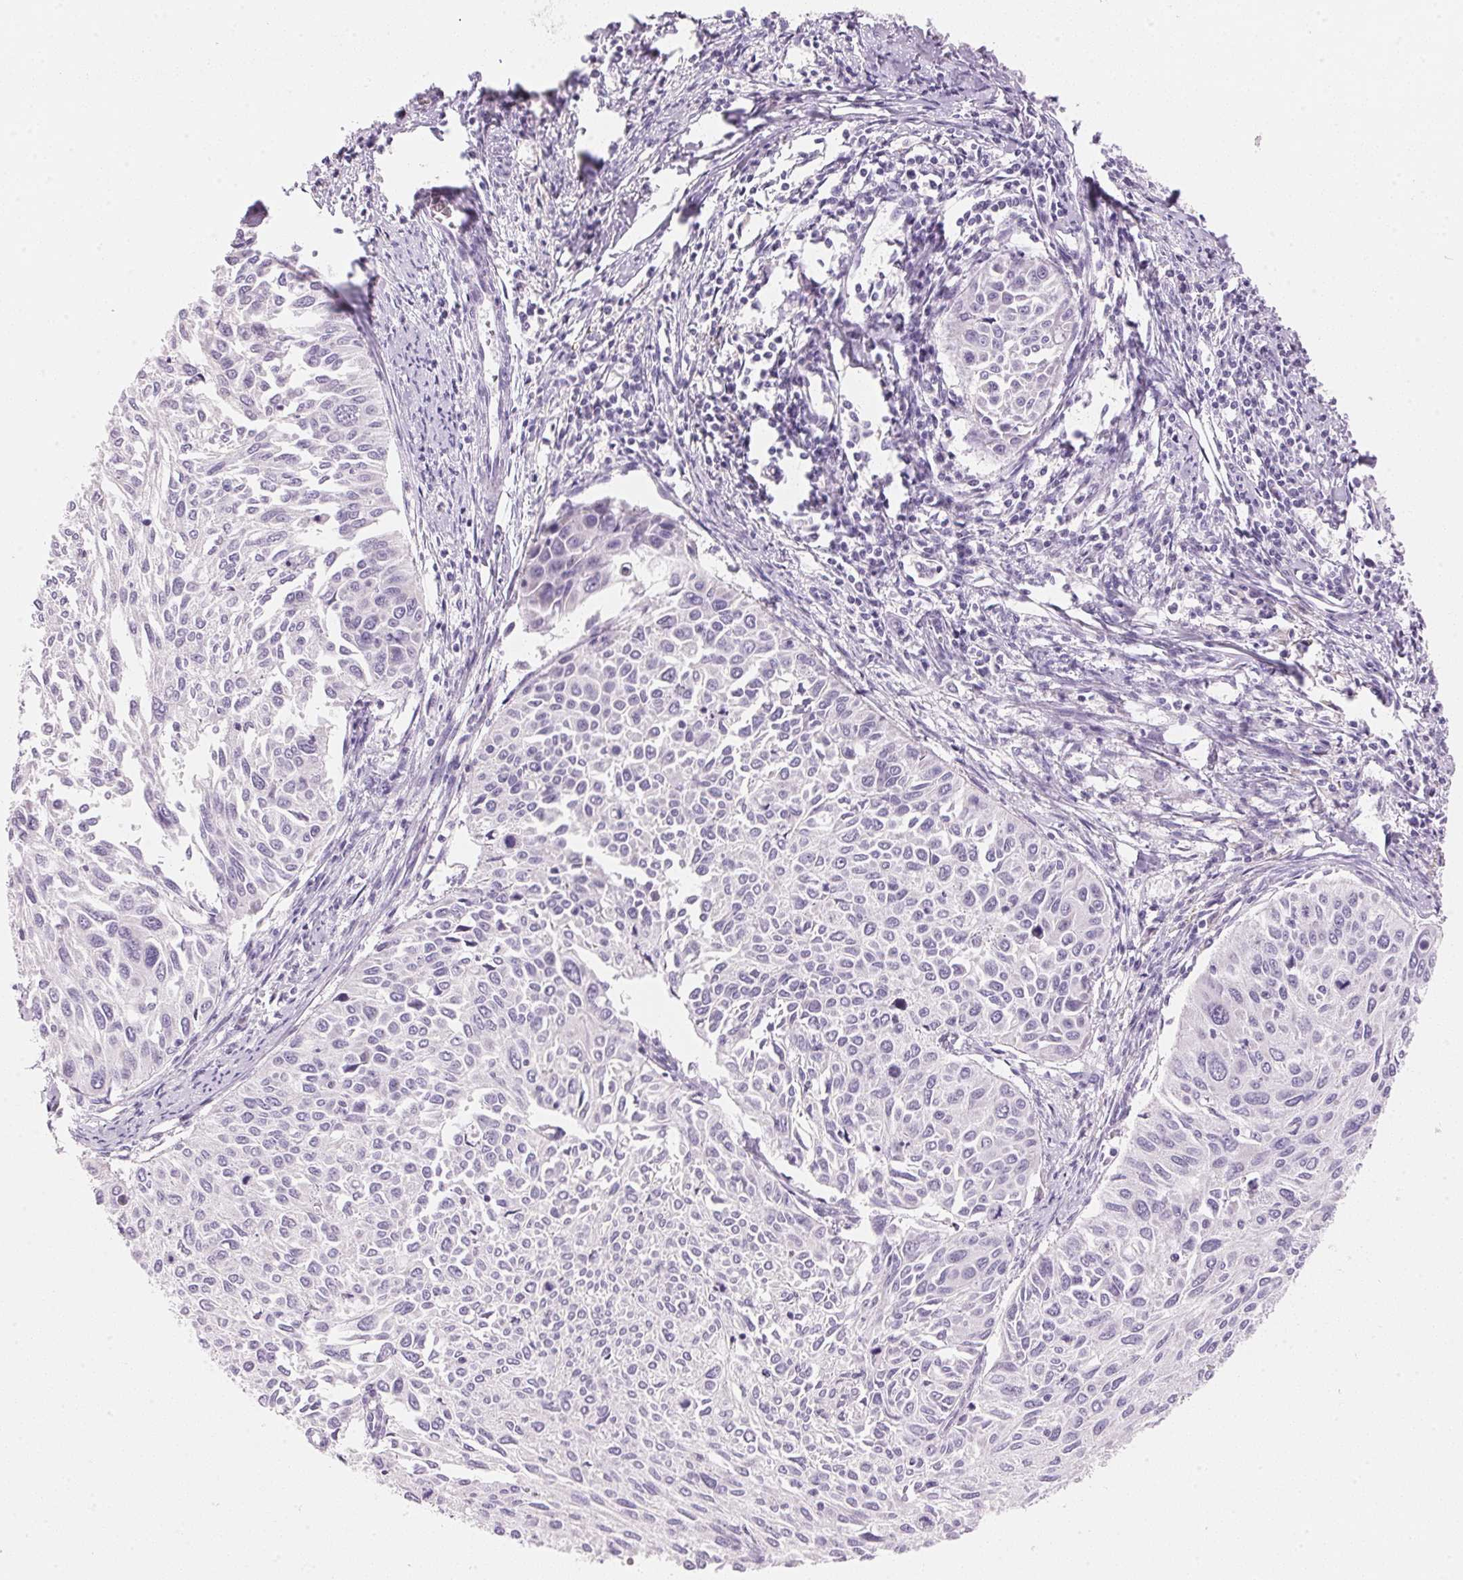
{"staining": {"intensity": "negative", "quantity": "none", "location": "none"}, "tissue": "cervical cancer", "cell_type": "Tumor cells", "image_type": "cancer", "snomed": [{"axis": "morphology", "description": "Squamous cell carcinoma, NOS"}, {"axis": "topography", "description": "Cervix"}], "caption": "The IHC image has no significant positivity in tumor cells of cervical cancer tissue.", "gene": "CYP11B1", "patient": {"sex": "female", "age": 50}}